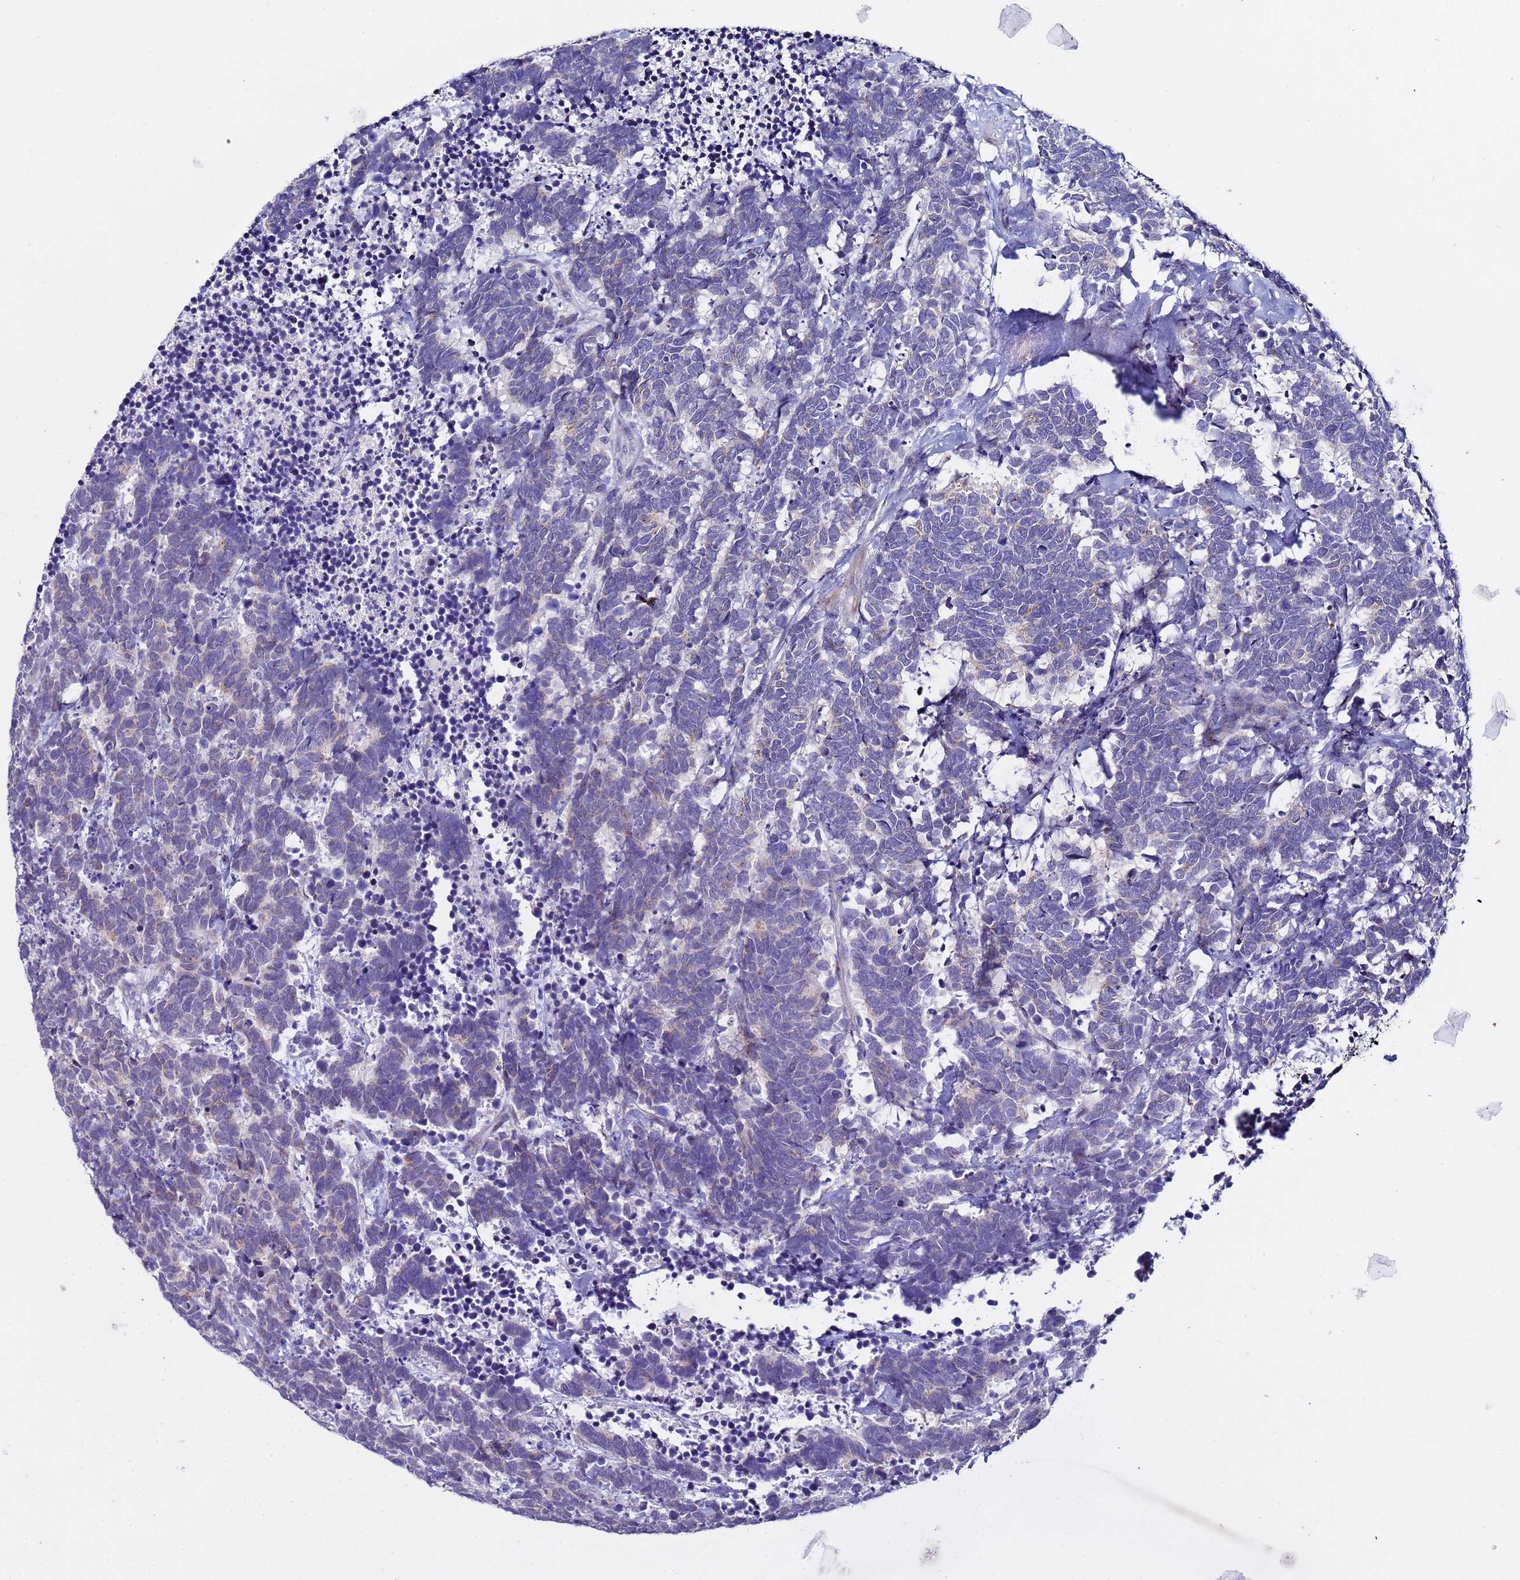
{"staining": {"intensity": "weak", "quantity": "<25%", "location": "cytoplasmic/membranous"}, "tissue": "carcinoid", "cell_type": "Tumor cells", "image_type": "cancer", "snomed": [{"axis": "morphology", "description": "Carcinoma, NOS"}, {"axis": "morphology", "description": "Carcinoid, malignant, NOS"}, {"axis": "topography", "description": "Urinary bladder"}], "caption": "Image shows no protein positivity in tumor cells of carcinoid tissue.", "gene": "IGSF11", "patient": {"sex": "male", "age": 57}}